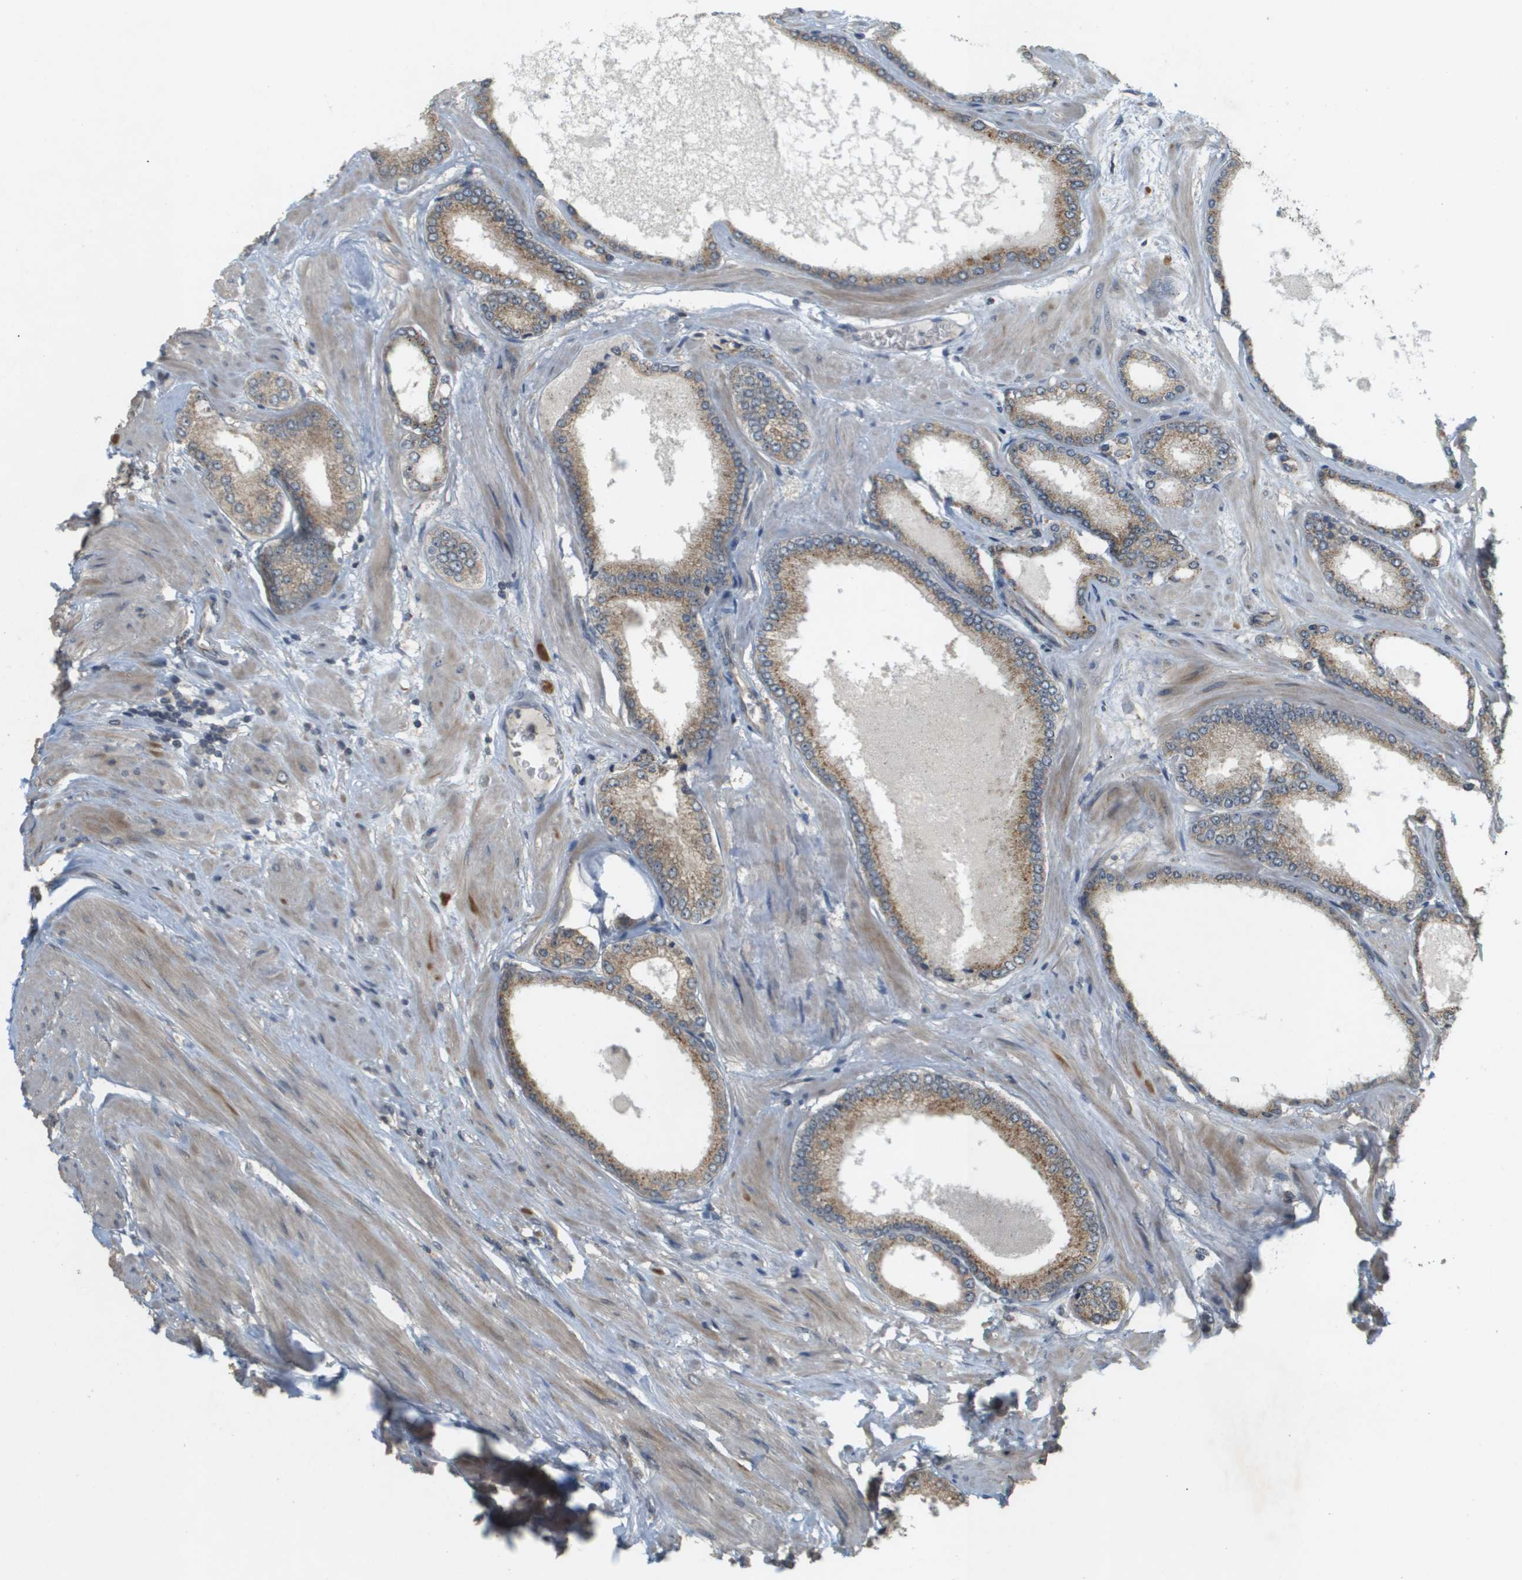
{"staining": {"intensity": "moderate", "quantity": ">75%", "location": "cytoplasmic/membranous"}, "tissue": "prostate cancer", "cell_type": "Tumor cells", "image_type": "cancer", "snomed": [{"axis": "morphology", "description": "Adenocarcinoma, High grade"}, {"axis": "topography", "description": "Prostate"}], "caption": "This photomicrograph reveals immunohistochemistry (IHC) staining of high-grade adenocarcinoma (prostate), with medium moderate cytoplasmic/membranous expression in approximately >75% of tumor cells.", "gene": "RAB21", "patient": {"sex": "male", "age": 61}}